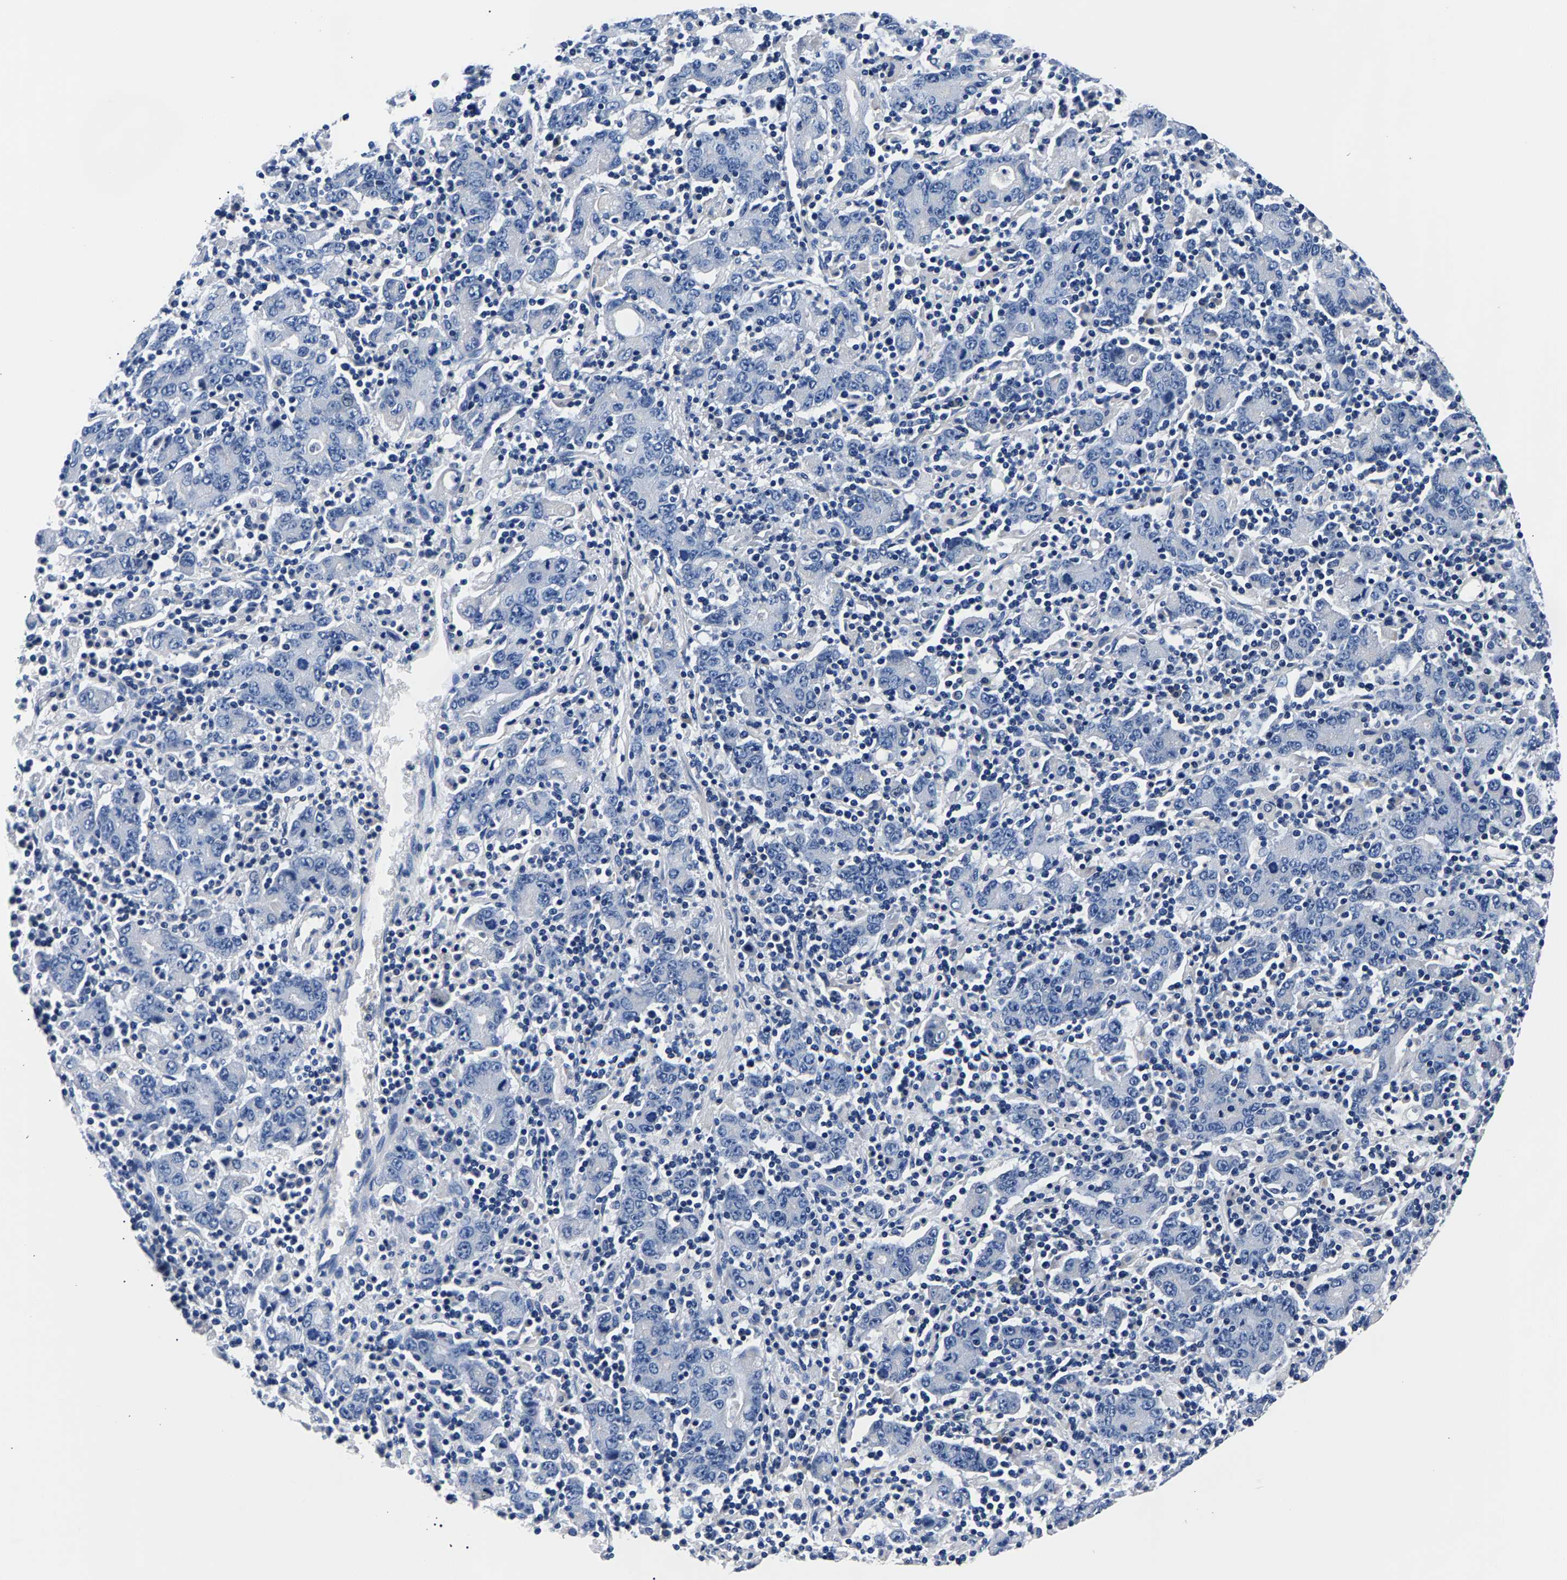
{"staining": {"intensity": "negative", "quantity": "none", "location": "none"}, "tissue": "stomach cancer", "cell_type": "Tumor cells", "image_type": "cancer", "snomed": [{"axis": "morphology", "description": "Adenocarcinoma, NOS"}, {"axis": "topography", "description": "Stomach, upper"}], "caption": "DAB (3,3'-diaminobenzidine) immunohistochemical staining of human stomach cancer (adenocarcinoma) displays no significant positivity in tumor cells.", "gene": "PHF24", "patient": {"sex": "male", "age": 69}}